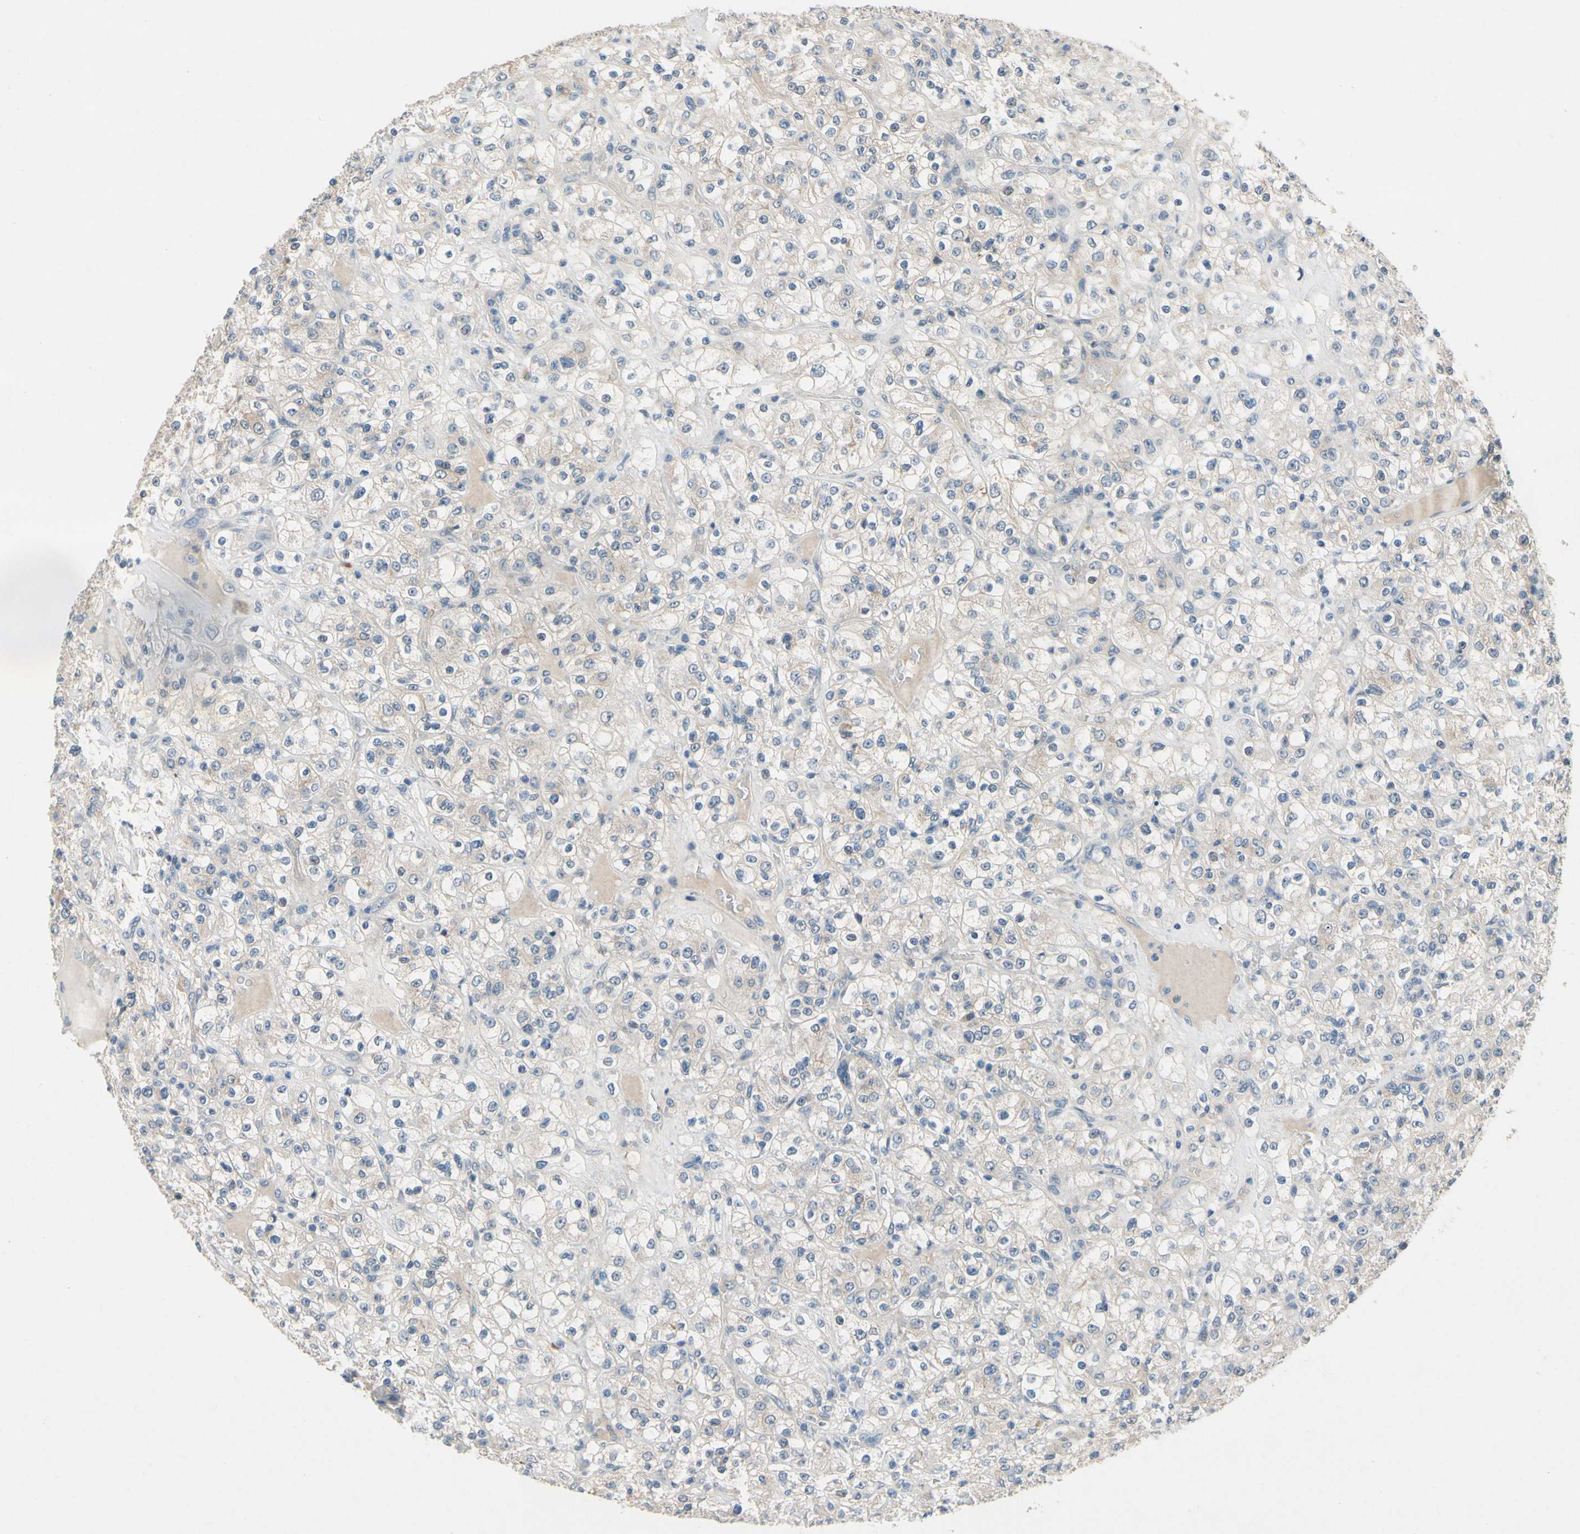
{"staining": {"intensity": "negative", "quantity": "none", "location": "none"}, "tissue": "renal cancer", "cell_type": "Tumor cells", "image_type": "cancer", "snomed": [{"axis": "morphology", "description": "Normal tissue, NOS"}, {"axis": "morphology", "description": "Adenocarcinoma, NOS"}, {"axis": "topography", "description": "Kidney"}], "caption": "Immunohistochemistry micrograph of neoplastic tissue: human renal cancer (adenocarcinoma) stained with DAB (3,3'-diaminobenzidine) exhibits no significant protein expression in tumor cells.", "gene": "SLC27A6", "patient": {"sex": "female", "age": 72}}